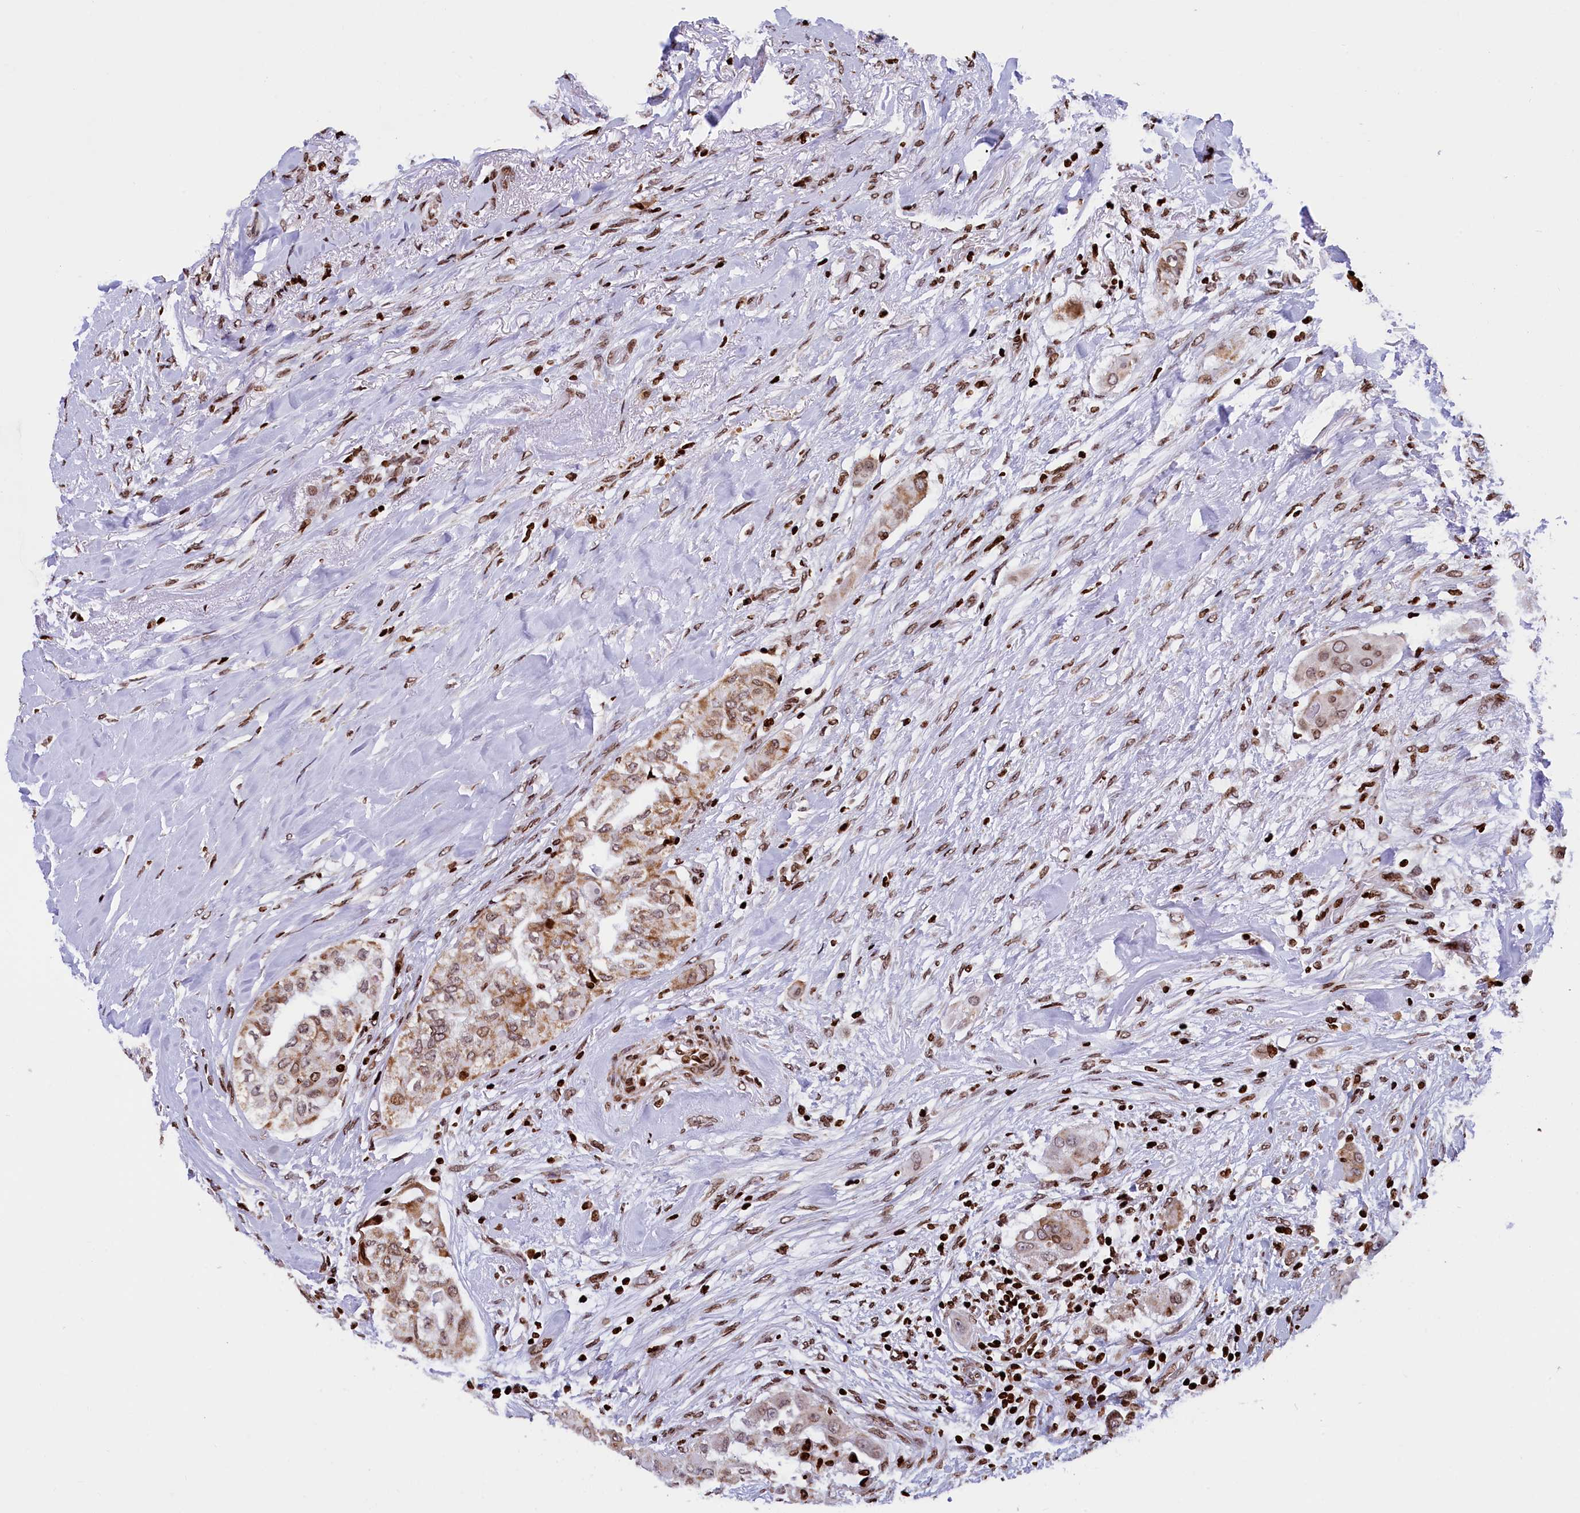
{"staining": {"intensity": "moderate", "quantity": ">75%", "location": "cytoplasmic/membranous,nuclear"}, "tissue": "thyroid cancer", "cell_type": "Tumor cells", "image_type": "cancer", "snomed": [{"axis": "morphology", "description": "Papillary adenocarcinoma, NOS"}, {"axis": "topography", "description": "Thyroid gland"}], "caption": "Immunohistochemical staining of papillary adenocarcinoma (thyroid) displays medium levels of moderate cytoplasmic/membranous and nuclear expression in about >75% of tumor cells.", "gene": "TIMM29", "patient": {"sex": "female", "age": 59}}